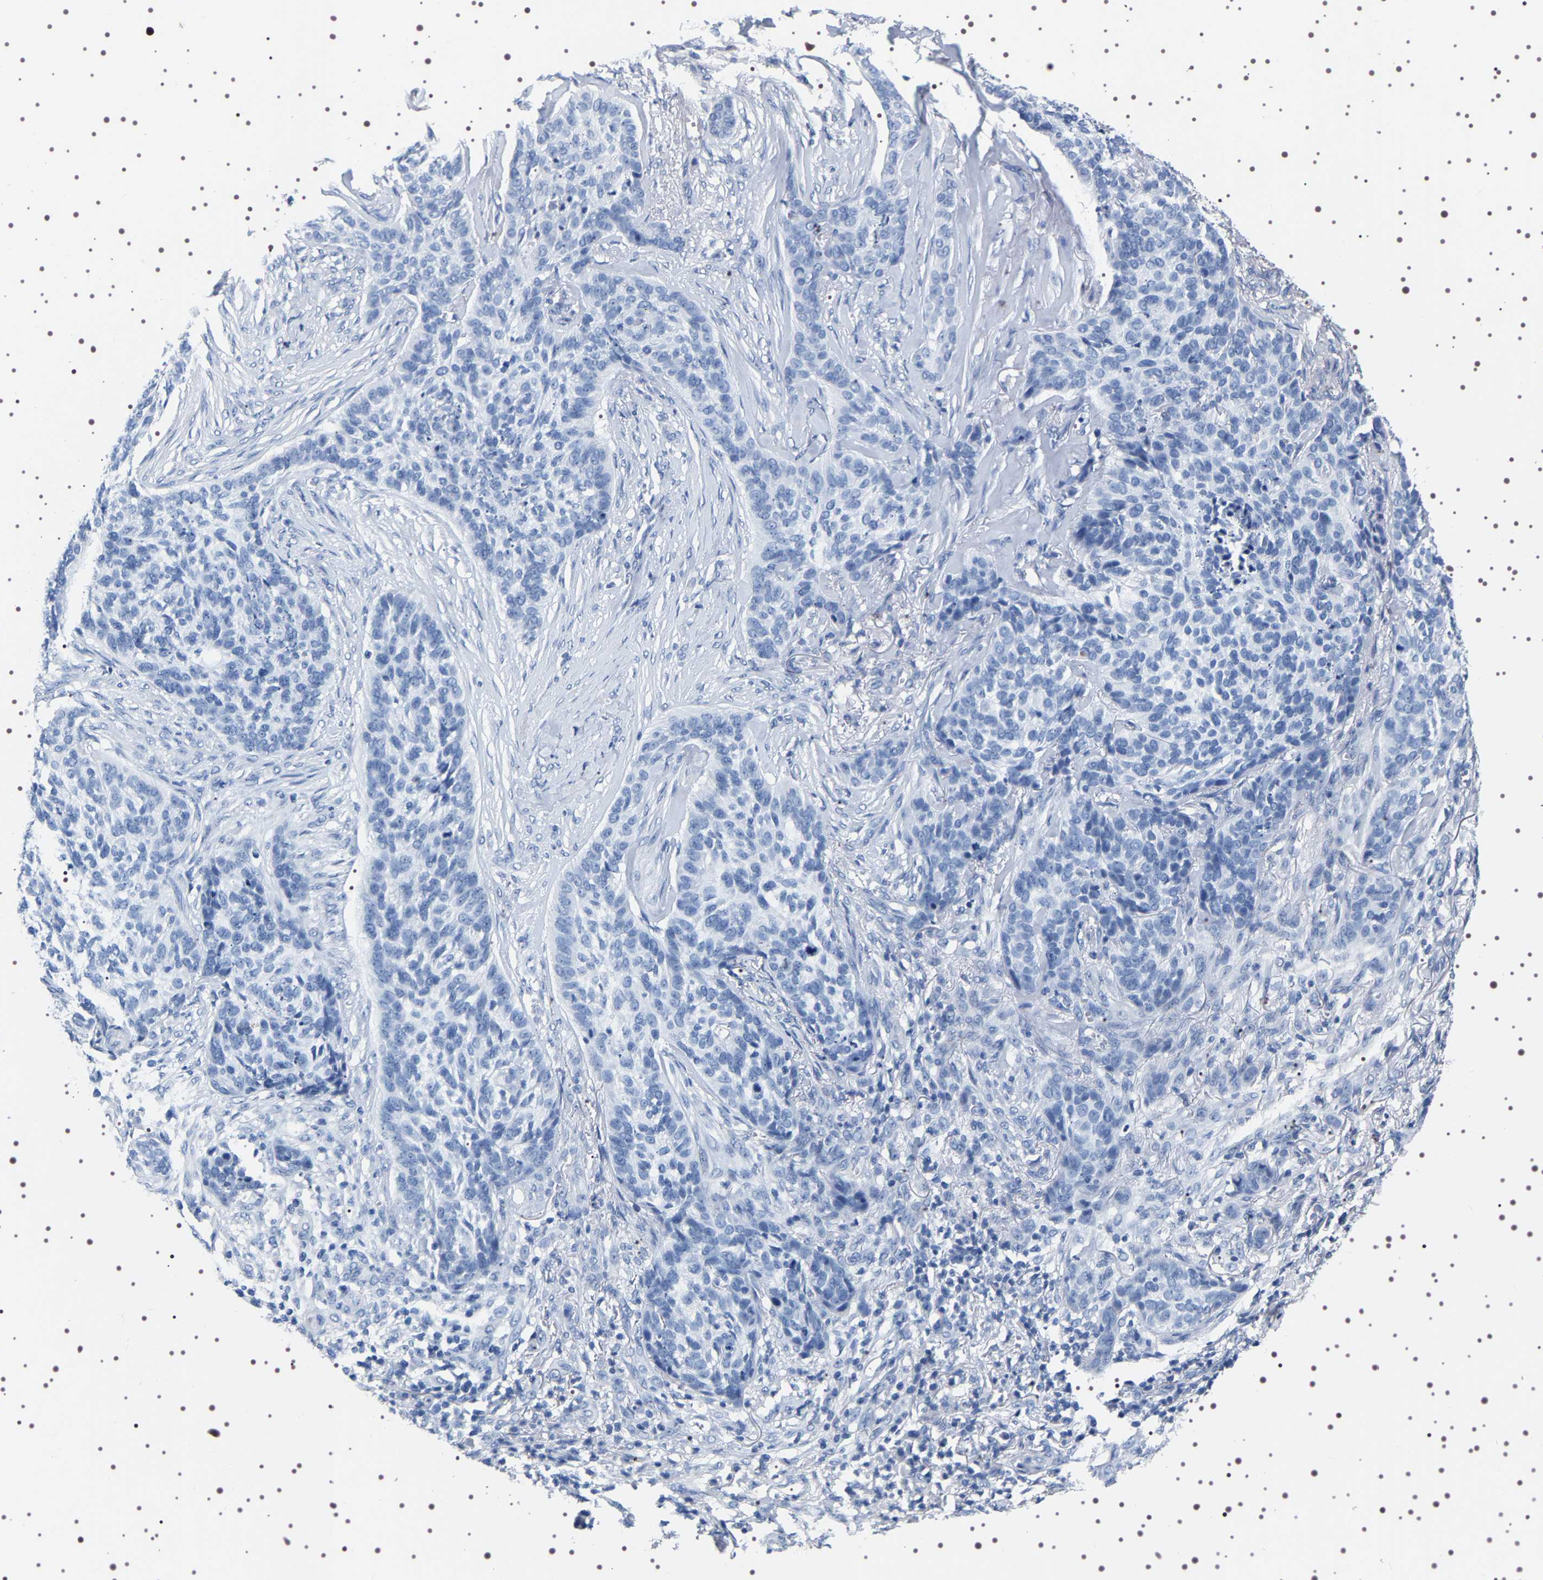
{"staining": {"intensity": "negative", "quantity": "none", "location": "none"}, "tissue": "skin cancer", "cell_type": "Tumor cells", "image_type": "cancer", "snomed": [{"axis": "morphology", "description": "Basal cell carcinoma"}, {"axis": "topography", "description": "Skin"}], "caption": "This is a photomicrograph of IHC staining of skin basal cell carcinoma, which shows no positivity in tumor cells.", "gene": "UBQLN3", "patient": {"sex": "male", "age": 85}}